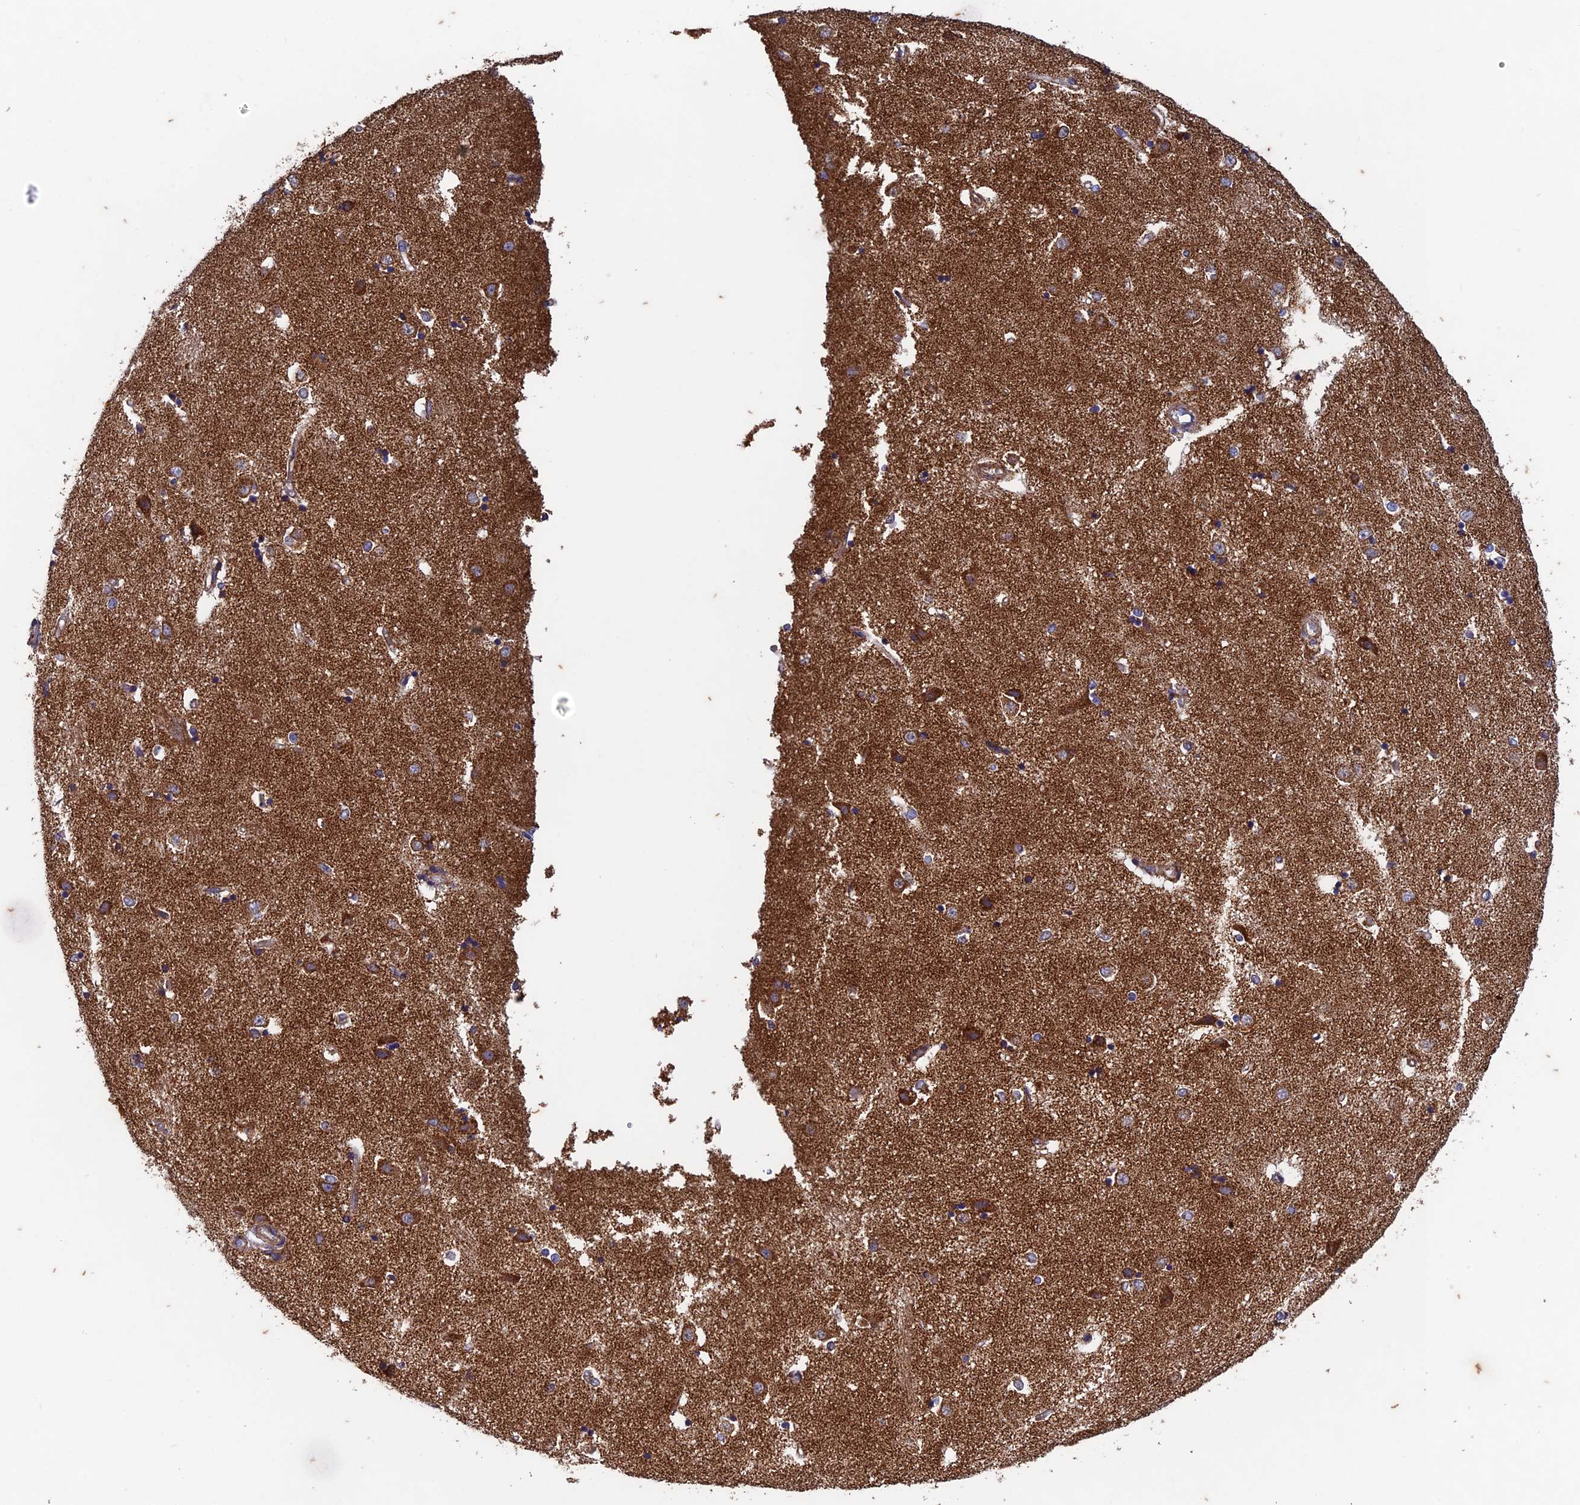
{"staining": {"intensity": "moderate", "quantity": "<25%", "location": "cytoplasmic/membranous"}, "tissue": "caudate", "cell_type": "Glial cells", "image_type": "normal", "snomed": [{"axis": "morphology", "description": "Normal tissue, NOS"}, {"axis": "topography", "description": "Lateral ventricle wall"}], "caption": "About <25% of glial cells in benign caudate show moderate cytoplasmic/membranous protein expression as visualized by brown immunohistochemical staining.", "gene": "AP4S1", "patient": {"sex": "male", "age": 45}}